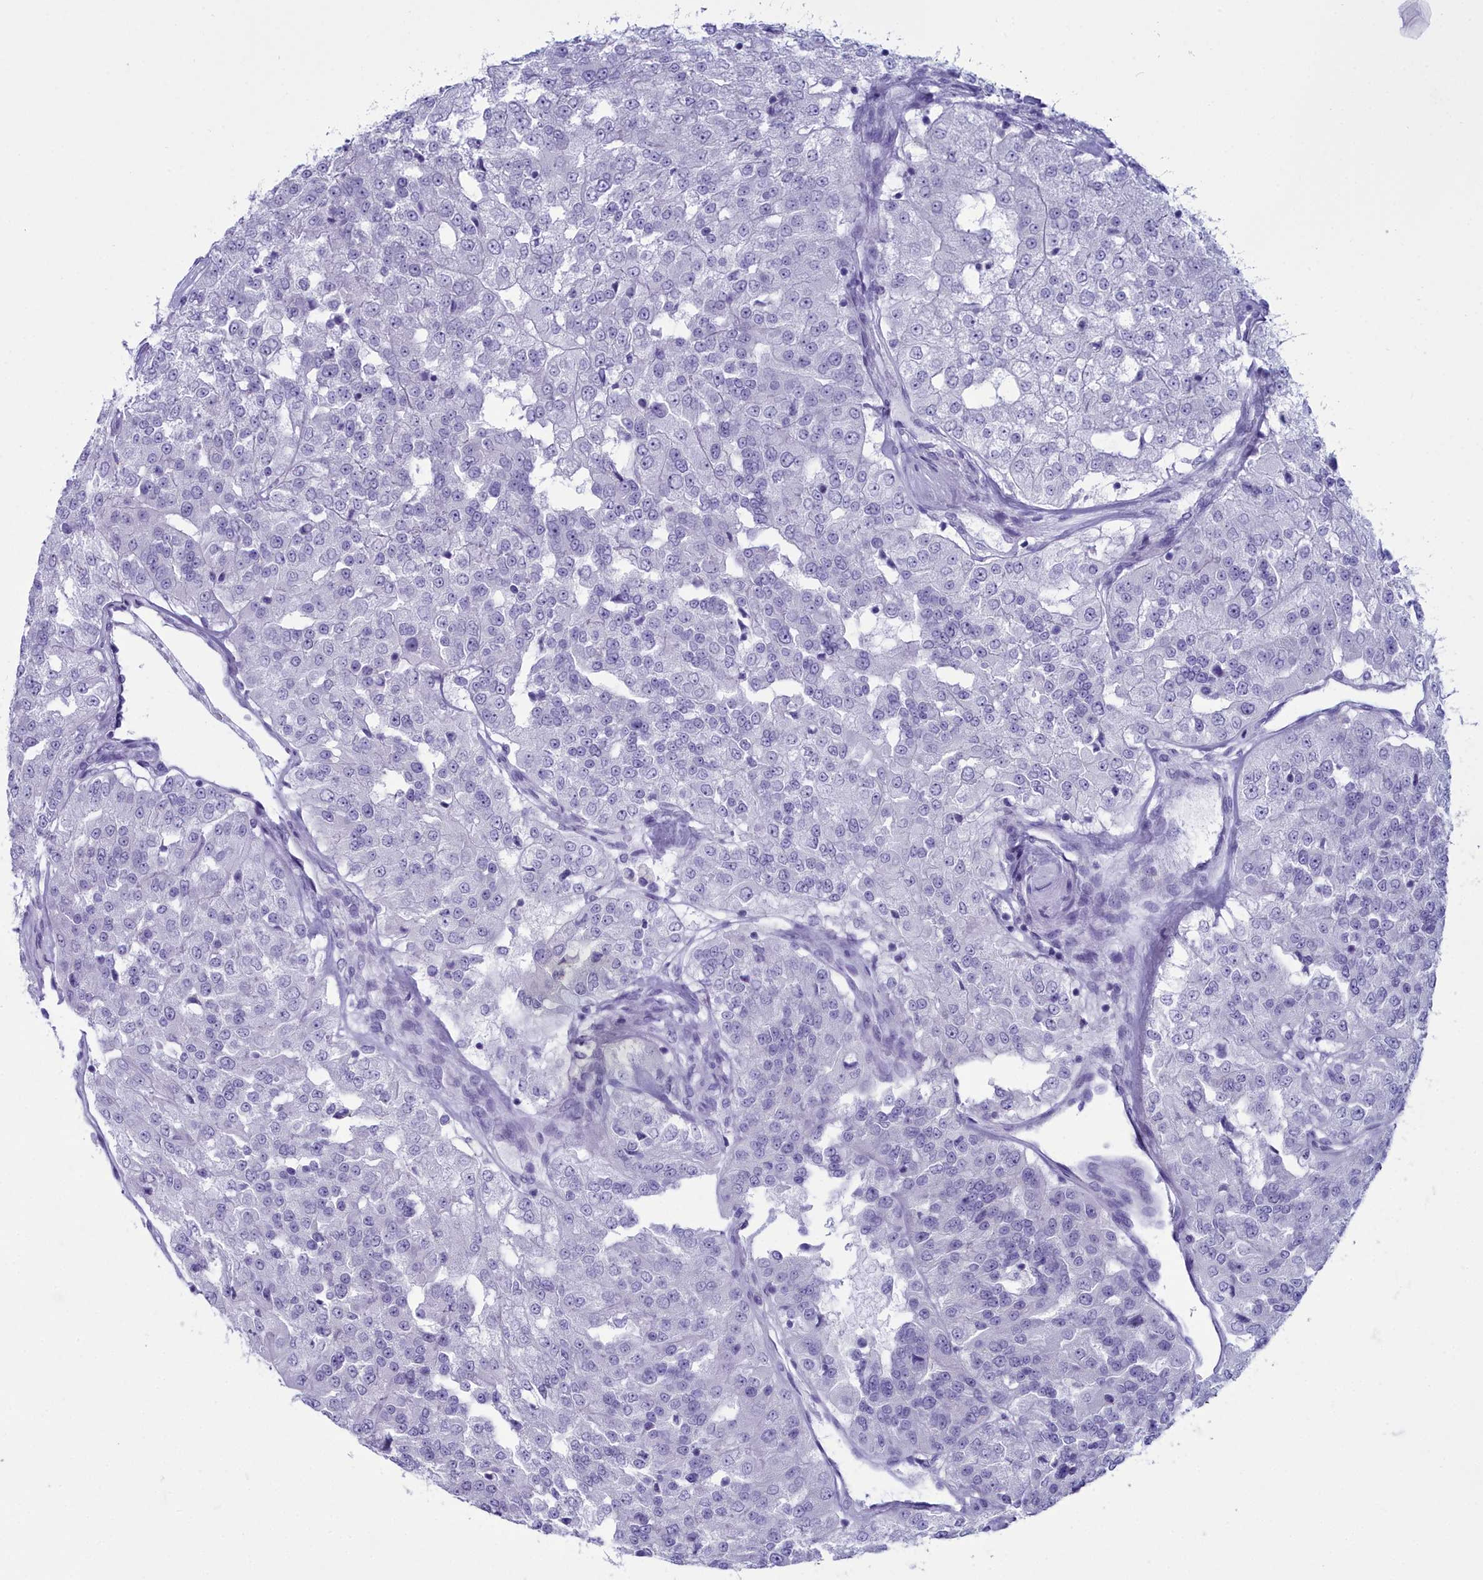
{"staining": {"intensity": "negative", "quantity": "none", "location": "none"}, "tissue": "renal cancer", "cell_type": "Tumor cells", "image_type": "cancer", "snomed": [{"axis": "morphology", "description": "Adenocarcinoma, NOS"}, {"axis": "topography", "description": "Kidney"}], "caption": "Micrograph shows no protein expression in tumor cells of renal adenocarcinoma tissue.", "gene": "MAP6", "patient": {"sex": "female", "age": 63}}